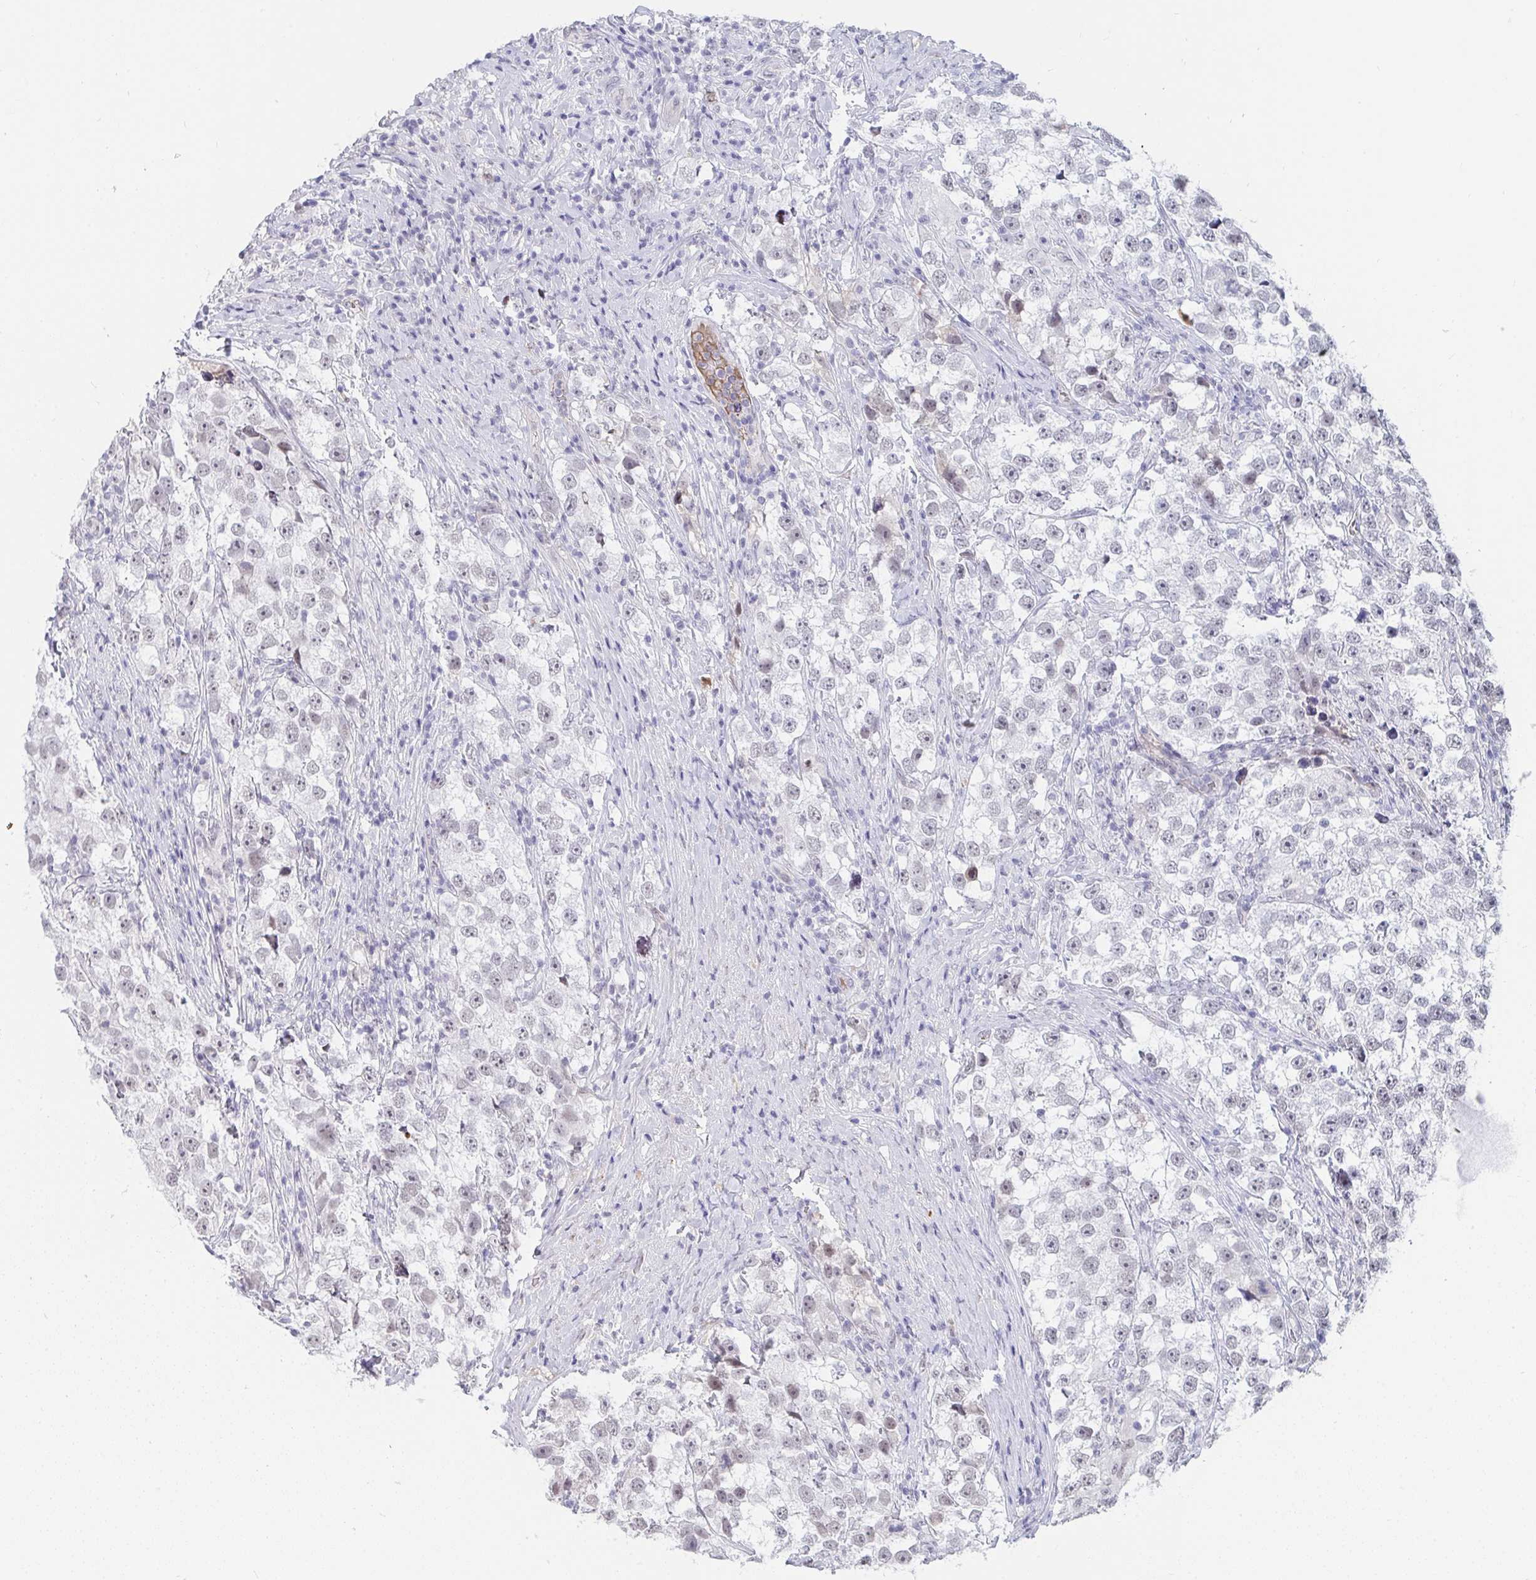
{"staining": {"intensity": "weak", "quantity": "<25%", "location": "nuclear"}, "tissue": "testis cancer", "cell_type": "Tumor cells", "image_type": "cancer", "snomed": [{"axis": "morphology", "description": "Seminoma, NOS"}, {"axis": "topography", "description": "Testis"}], "caption": "Immunohistochemical staining of testis cancer reveals no significant positivity in tumor cells.", "gene": "DSCAML1", "patient": {"sex": "male", "age": 46}}